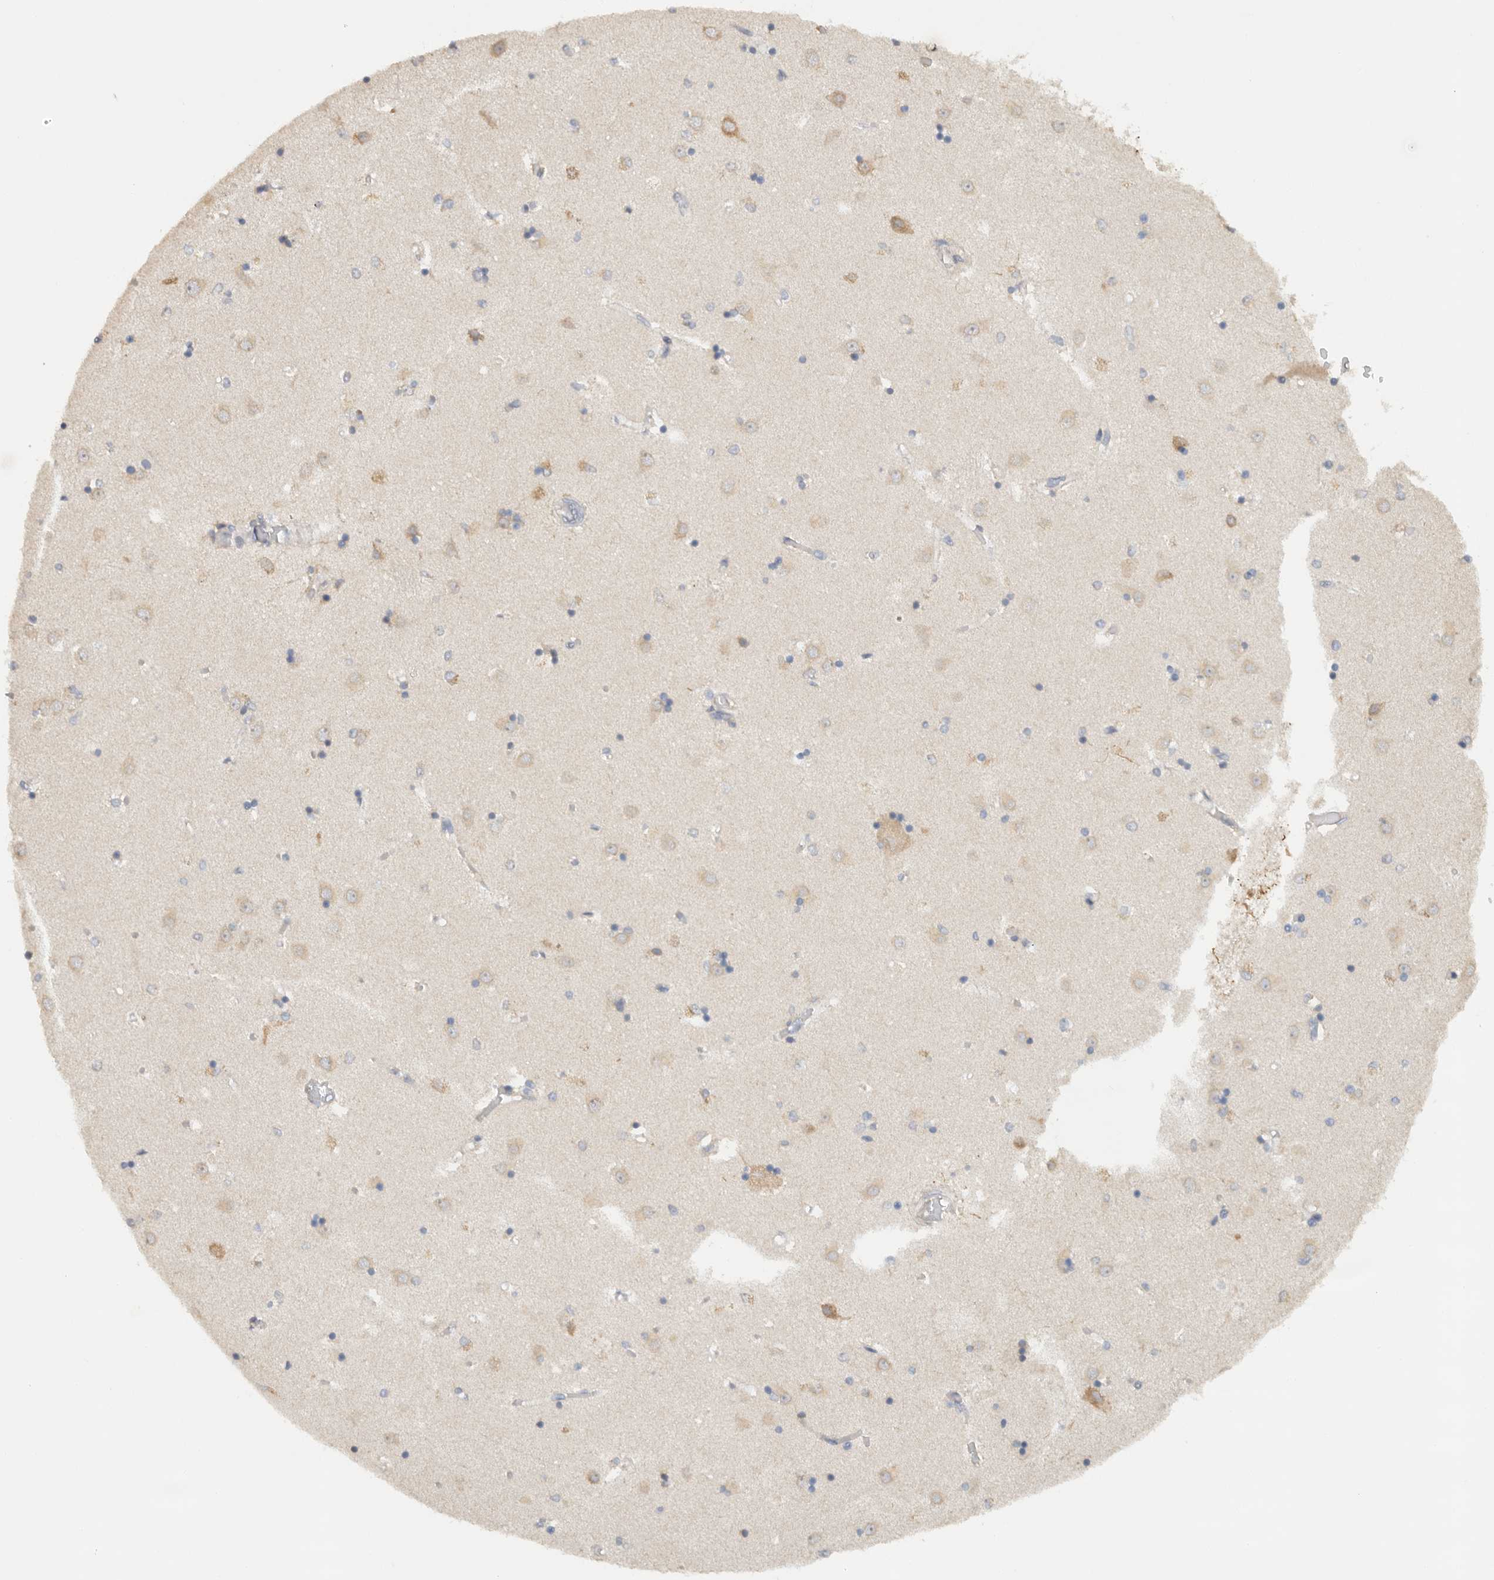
{"staining": {"intensity": "weak", "quantity": "<25%", "location": "cytoplasmic/membranous"}, "tissue": "caudate", "cell_type": "Glial cells", "image_type": "normal", "snomed": [{"axis": "morphology", "description": "Normal tissue, NOS"}, {"axis": "topography", "description": "Lateral ventricle wall"}], "caption": "A high-resolution histopathology image shows IHC staining of normal caudate, which shows no significant positivity in glial cells. The staining is performed using DAB (3,3'-diaminobenzidine) brown chromogen with nuclei counter-stained in using hematoxylin.", "gene": "PUM1", "patient": {"sex": "male", "age": 45}}